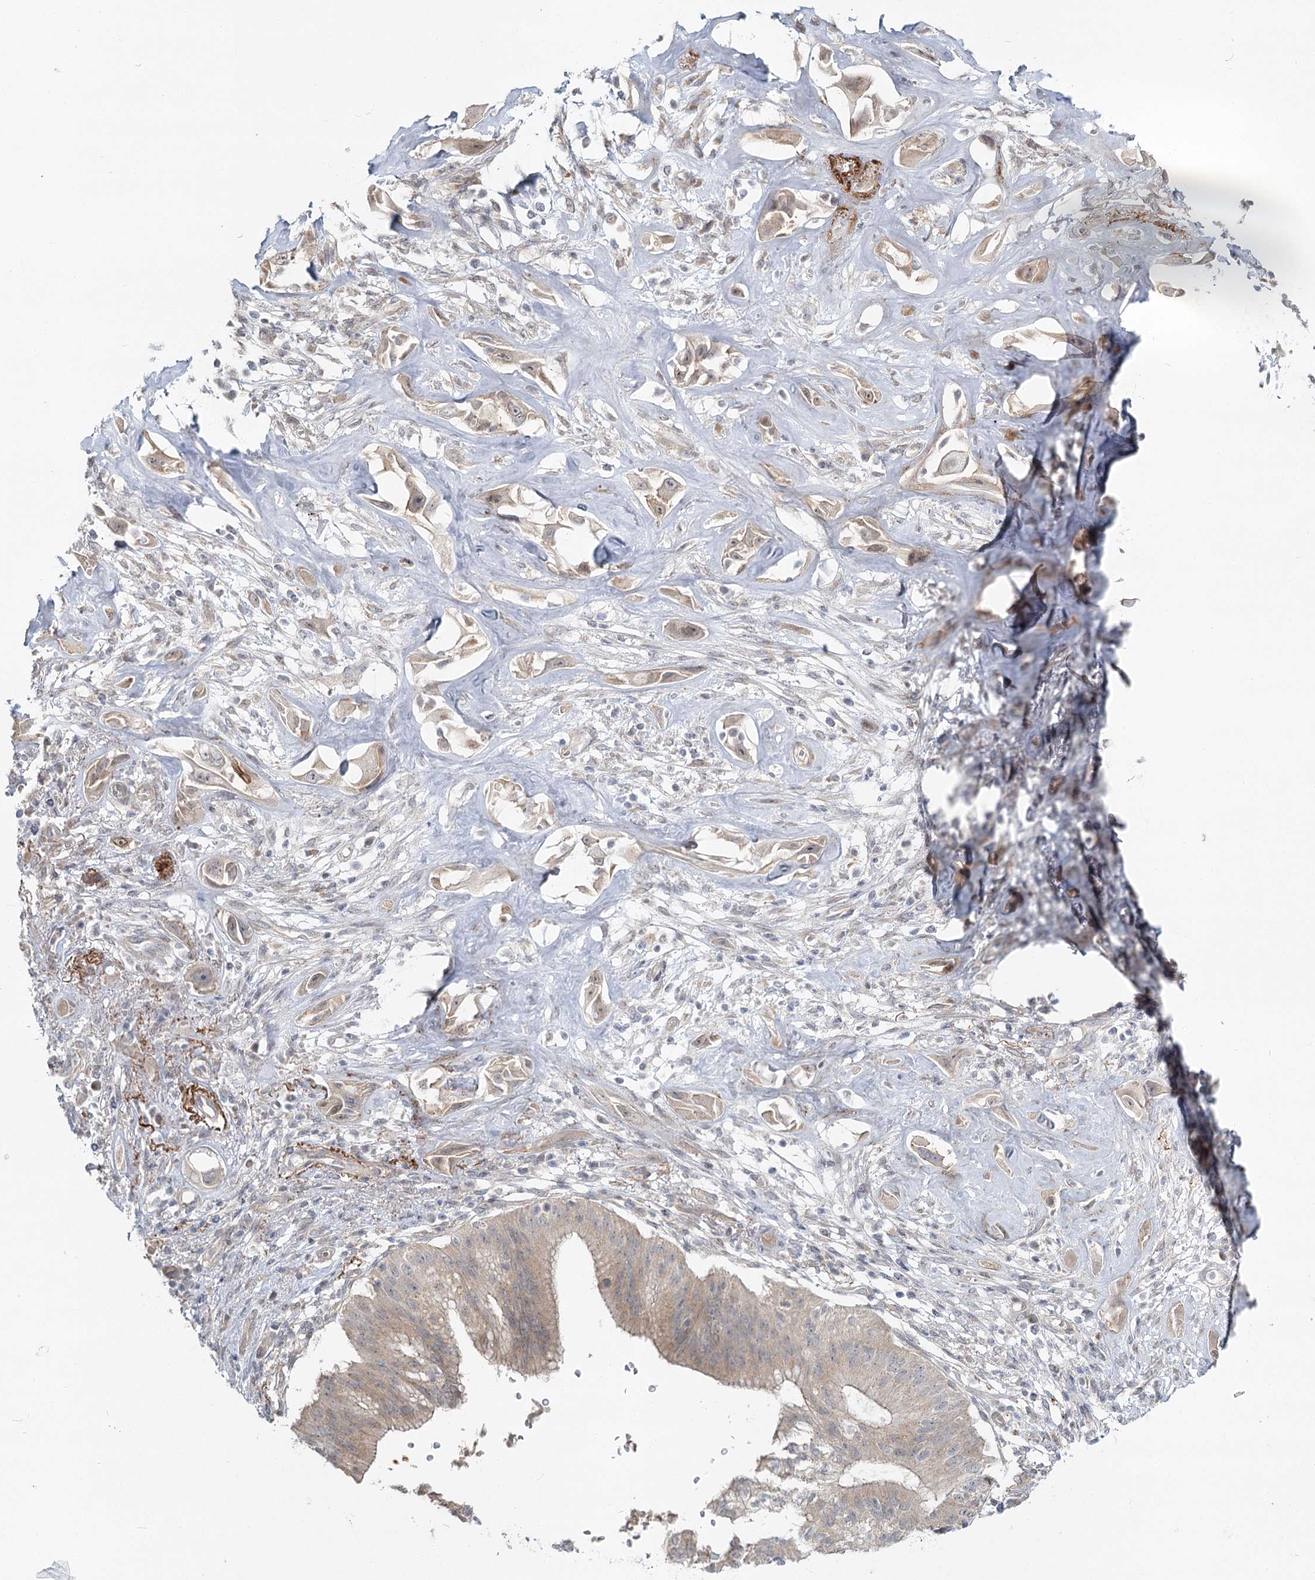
{"staining": {"intensity": "negative", "quantity": "none", "location": "none"}, "tissue": "pancreatic cancer", "cell_type": "Tumor cells", "image_type": "cancer", "snomed": [{"axis": "morphology", "description": "Adenocarcinoma, NOS"}, {"axis": "topography", "description": "Pancreas"}], "caption": "This is an immunohistochemistry micrograph of human pancreatic adenocarcinoma. There is no expression in tumor cells.", "gene": "SPINK13", "patient": {"sex": "male", "age": 68}}